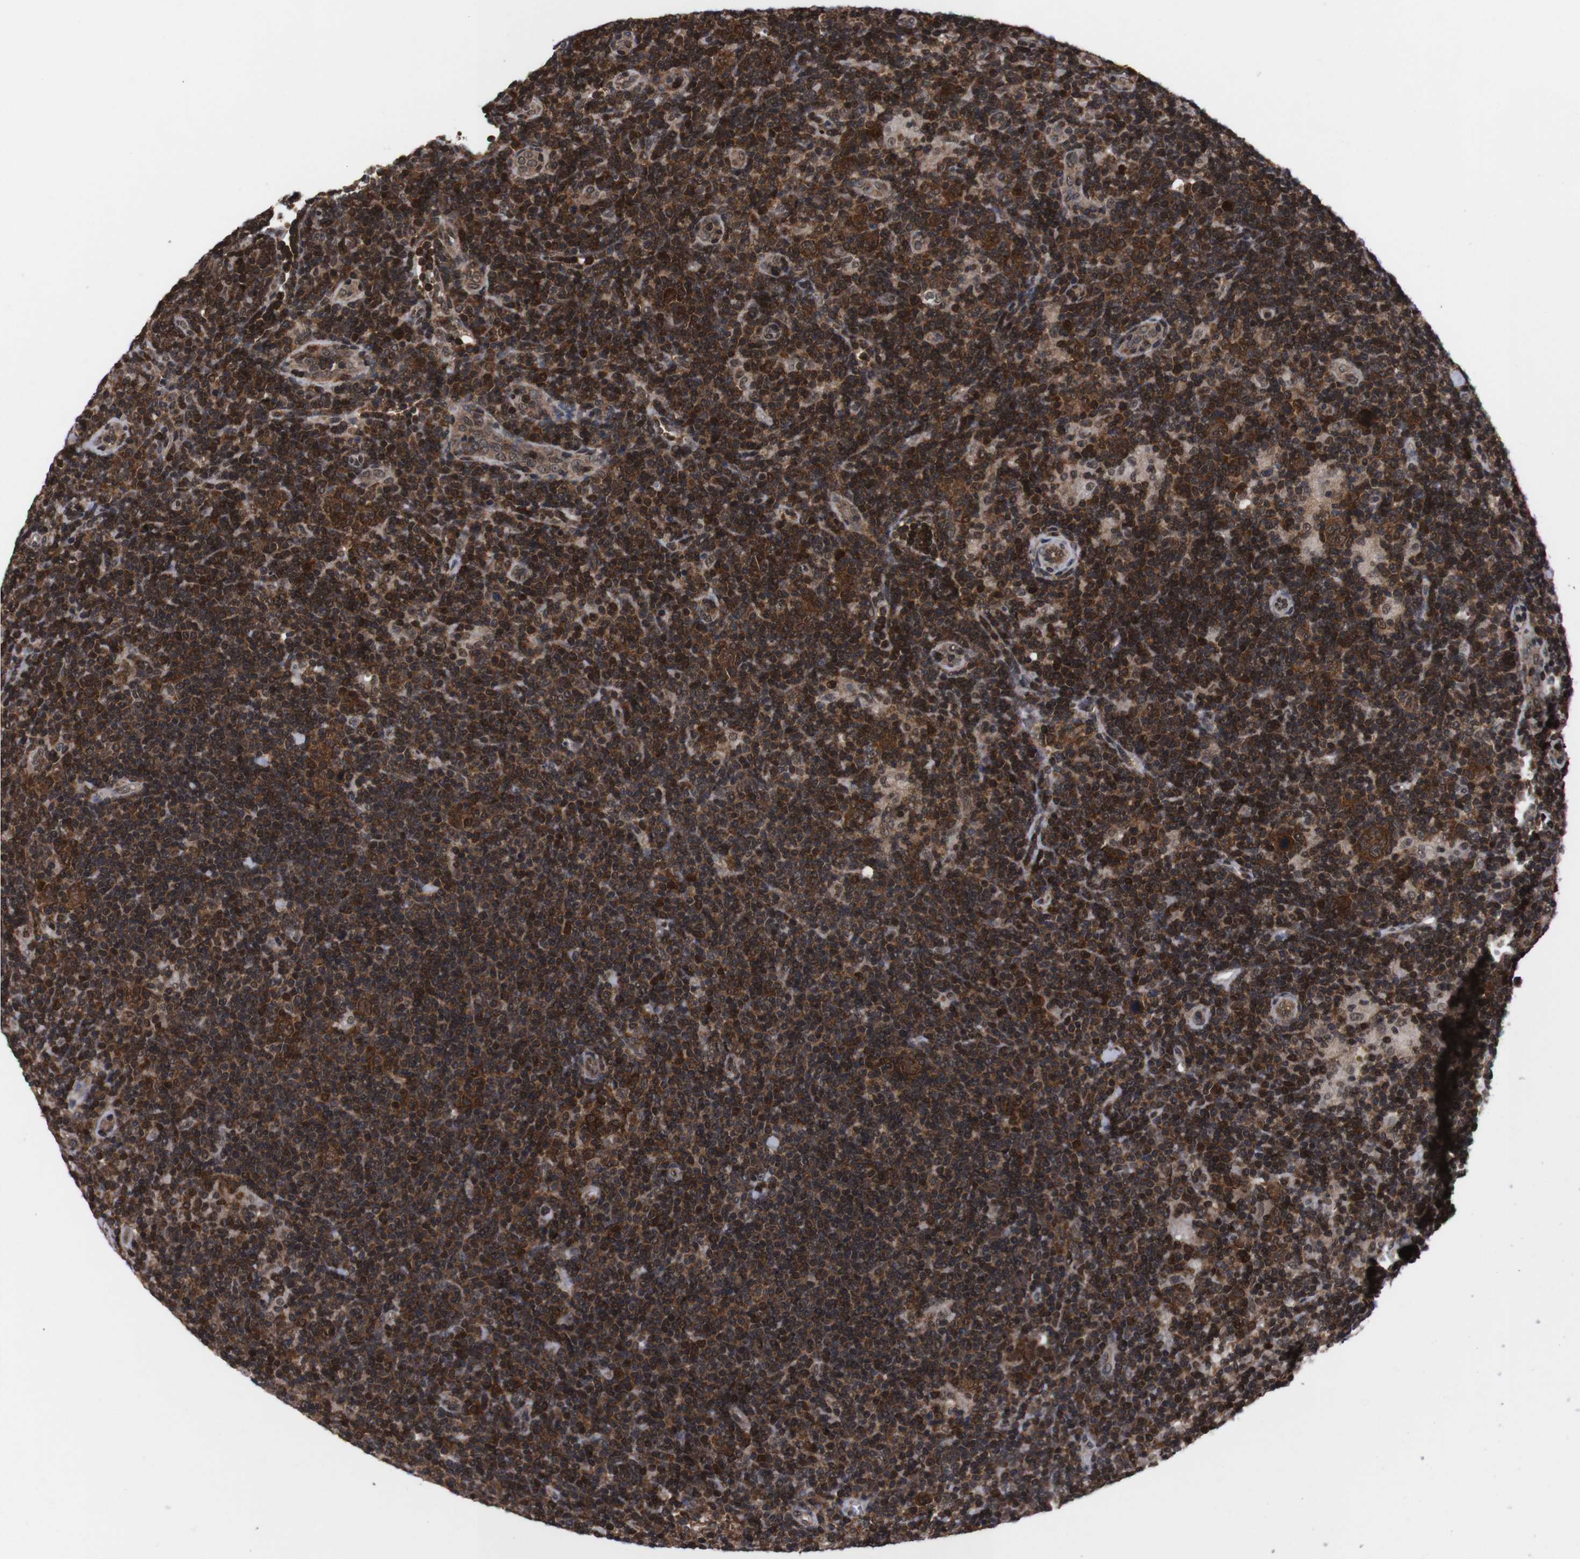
{"staining": {"intensity": "strong", "quantity": ">75%", "location": "cytoplasmic/membranous"}, "tissue": "lymphoma", "cell_type": "Tumor cells", "image_type": "cancer", "snomed": [{"axis": "morphology", "description": "Hodgkin's disease, NOS"}, {"axis": "topography", "description": "Lymph node"}], "caption": "Strong cytoplasmic/membranous positivity for a protein is present in about >75% of tumor cells of lymphoma using immunohistochemistry (IHC).", "gene": "UBQLN2", "patient": {"sex": "female", "age": 57}}